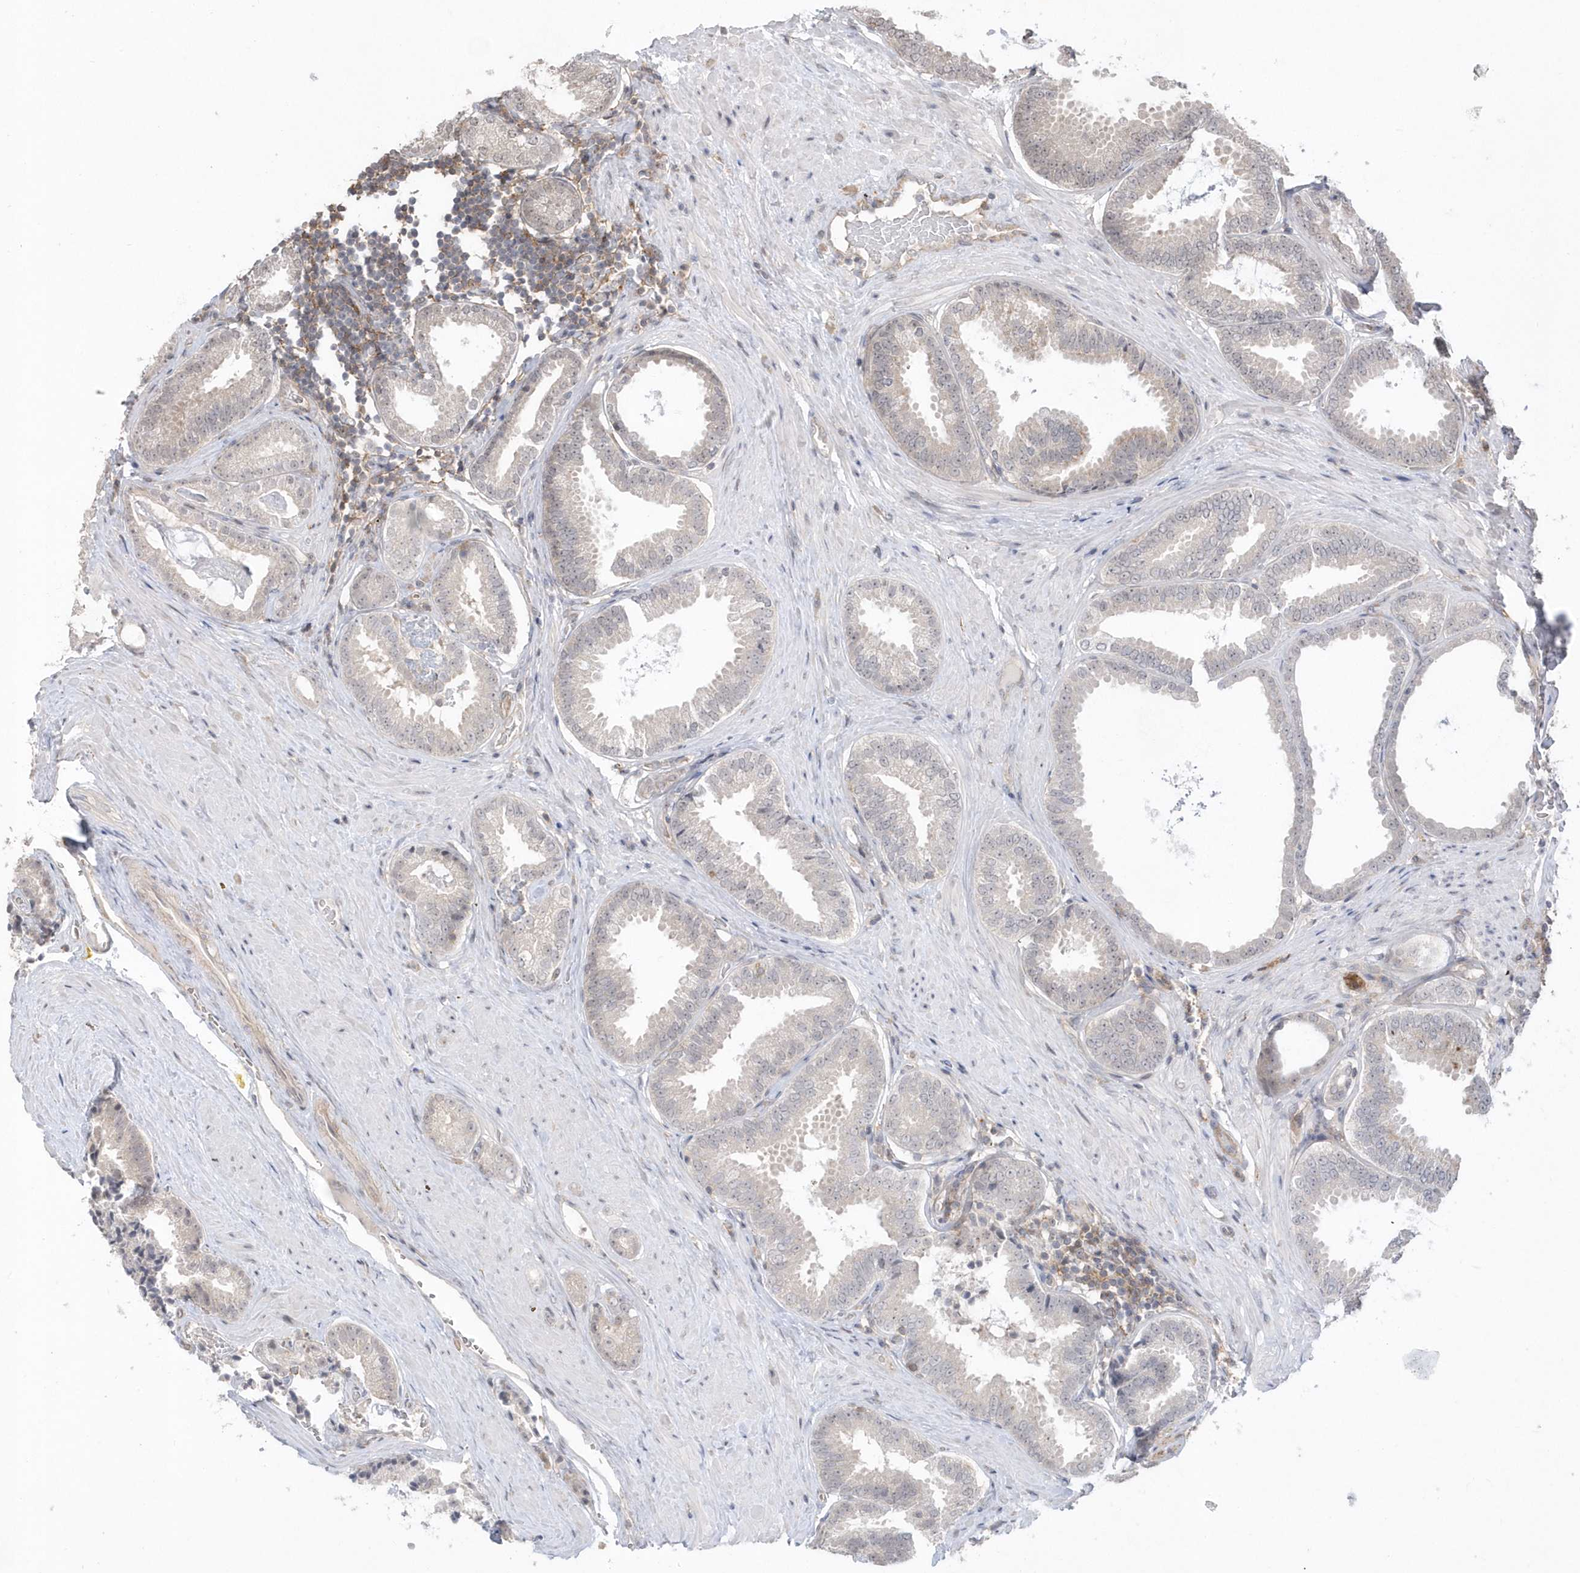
{"staining": {"intensity": "negative", "quantity": "none", "location": "none"}, "tissue": "prostate cancer", "cell_type": "Tumor cells", "image_type": "cancer", "snomed": [{"axis": "morphology", "description": "Adenocarcinoma, Low grade"}, {"axis": "topography", "description": "Prostate"}], "caption": "A high-resolution image shows immunohistochemistry staining of prostate low-grade adenocarcinoma, which exhibits no significant expression in tumor cells.", "gene": "CRIP3", "patient": {"sex": "male", "age": 71}}